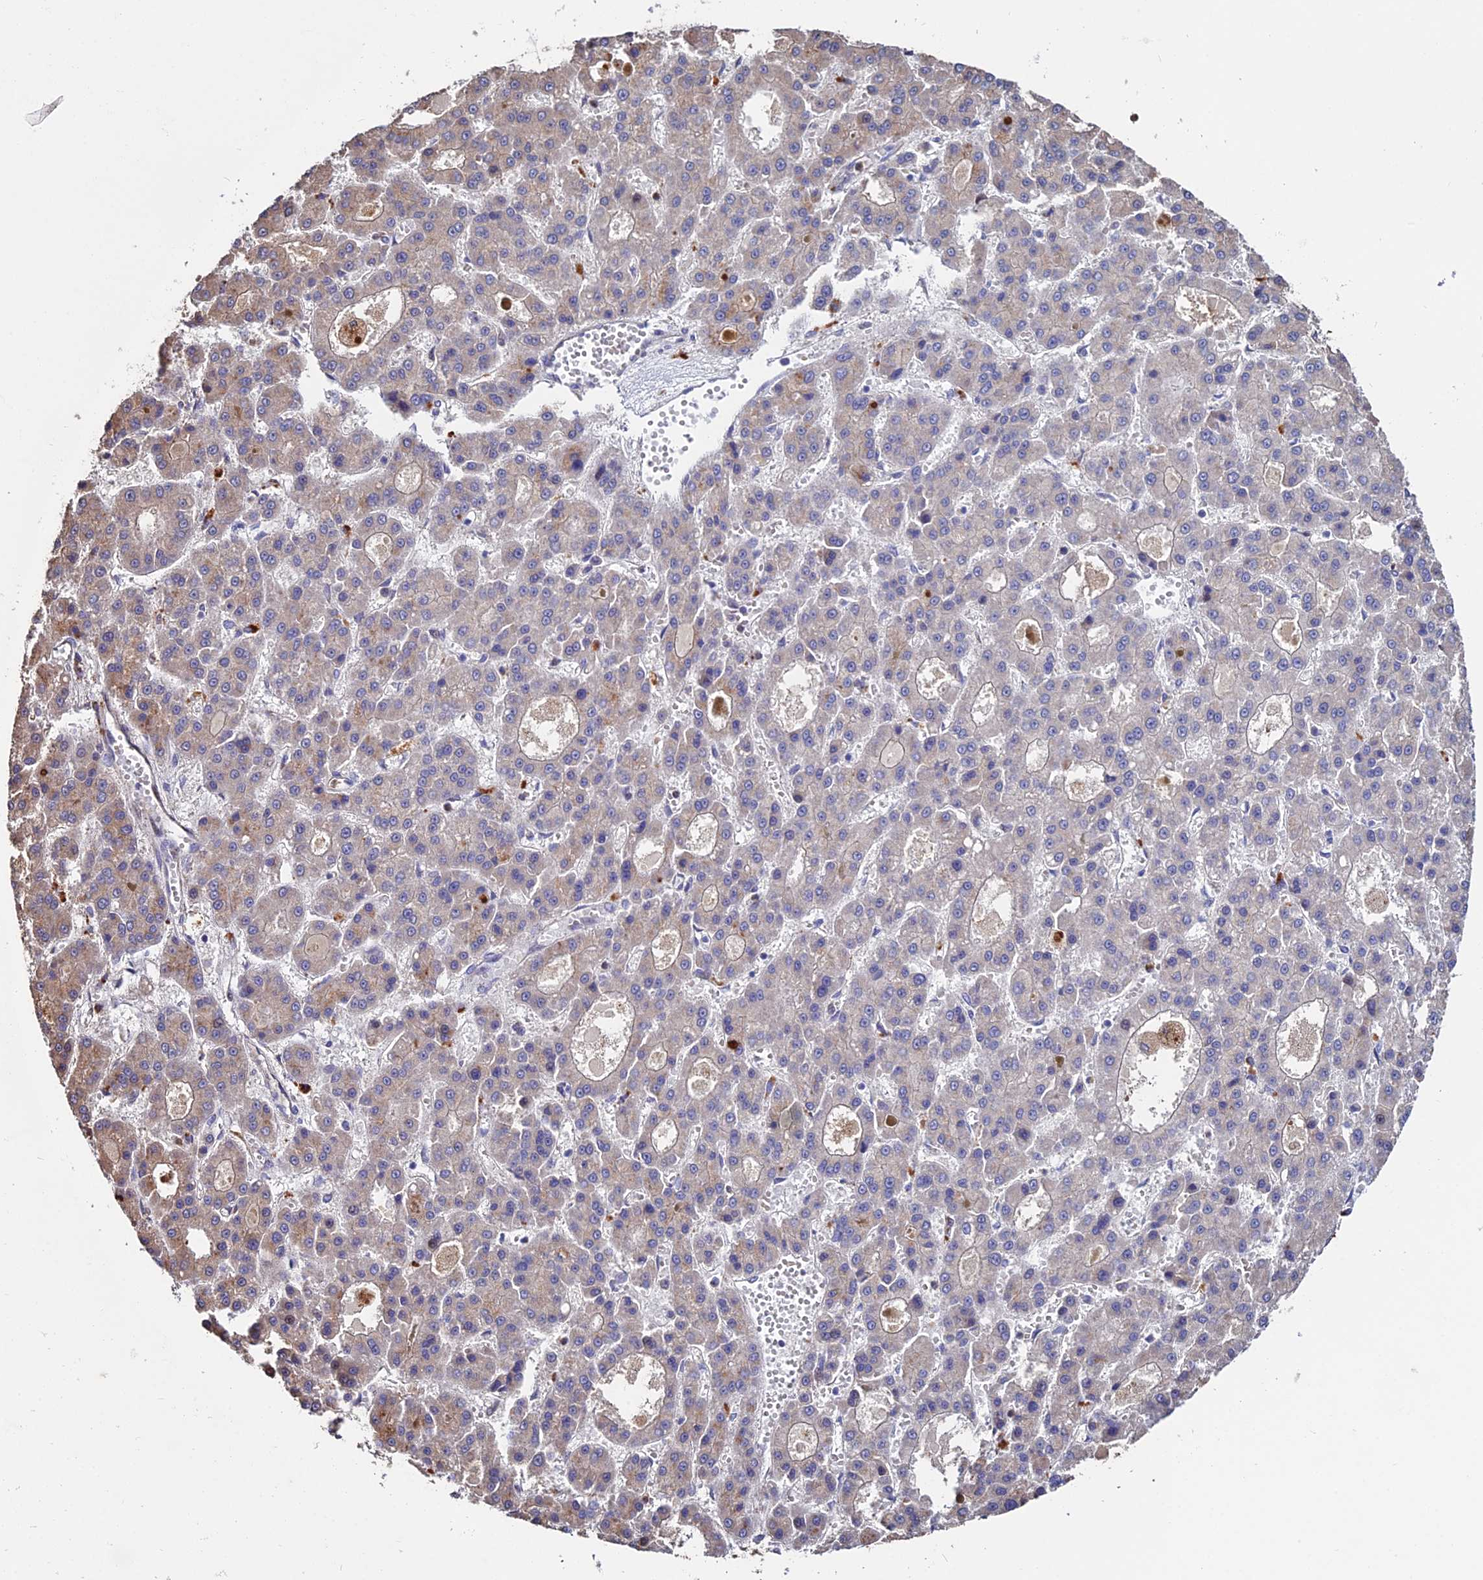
{"staining": {"intensity": "weak", "quantity": "<25%", "location": "cytoplasmic/membranous"}, "tissue": "liver cancer", "cell_type": "Tumor cells", "image_type": "cancer", "snomed": [{"axis": "morphology", "description": "Carcinoma, Hepatocellular, NOS"}, {"axis": "topography", "description": "Liver"}], "caption": "This photomicrograph is of liver hepatocellular carcinoma stained with immunohistochemistry (IHC) to label a protein in brown with the nuclei are counter-stained blue. There is no staining in tumor cells.", "gene": "ACTR5", "patient": {"sex": "male", "age": 70}}